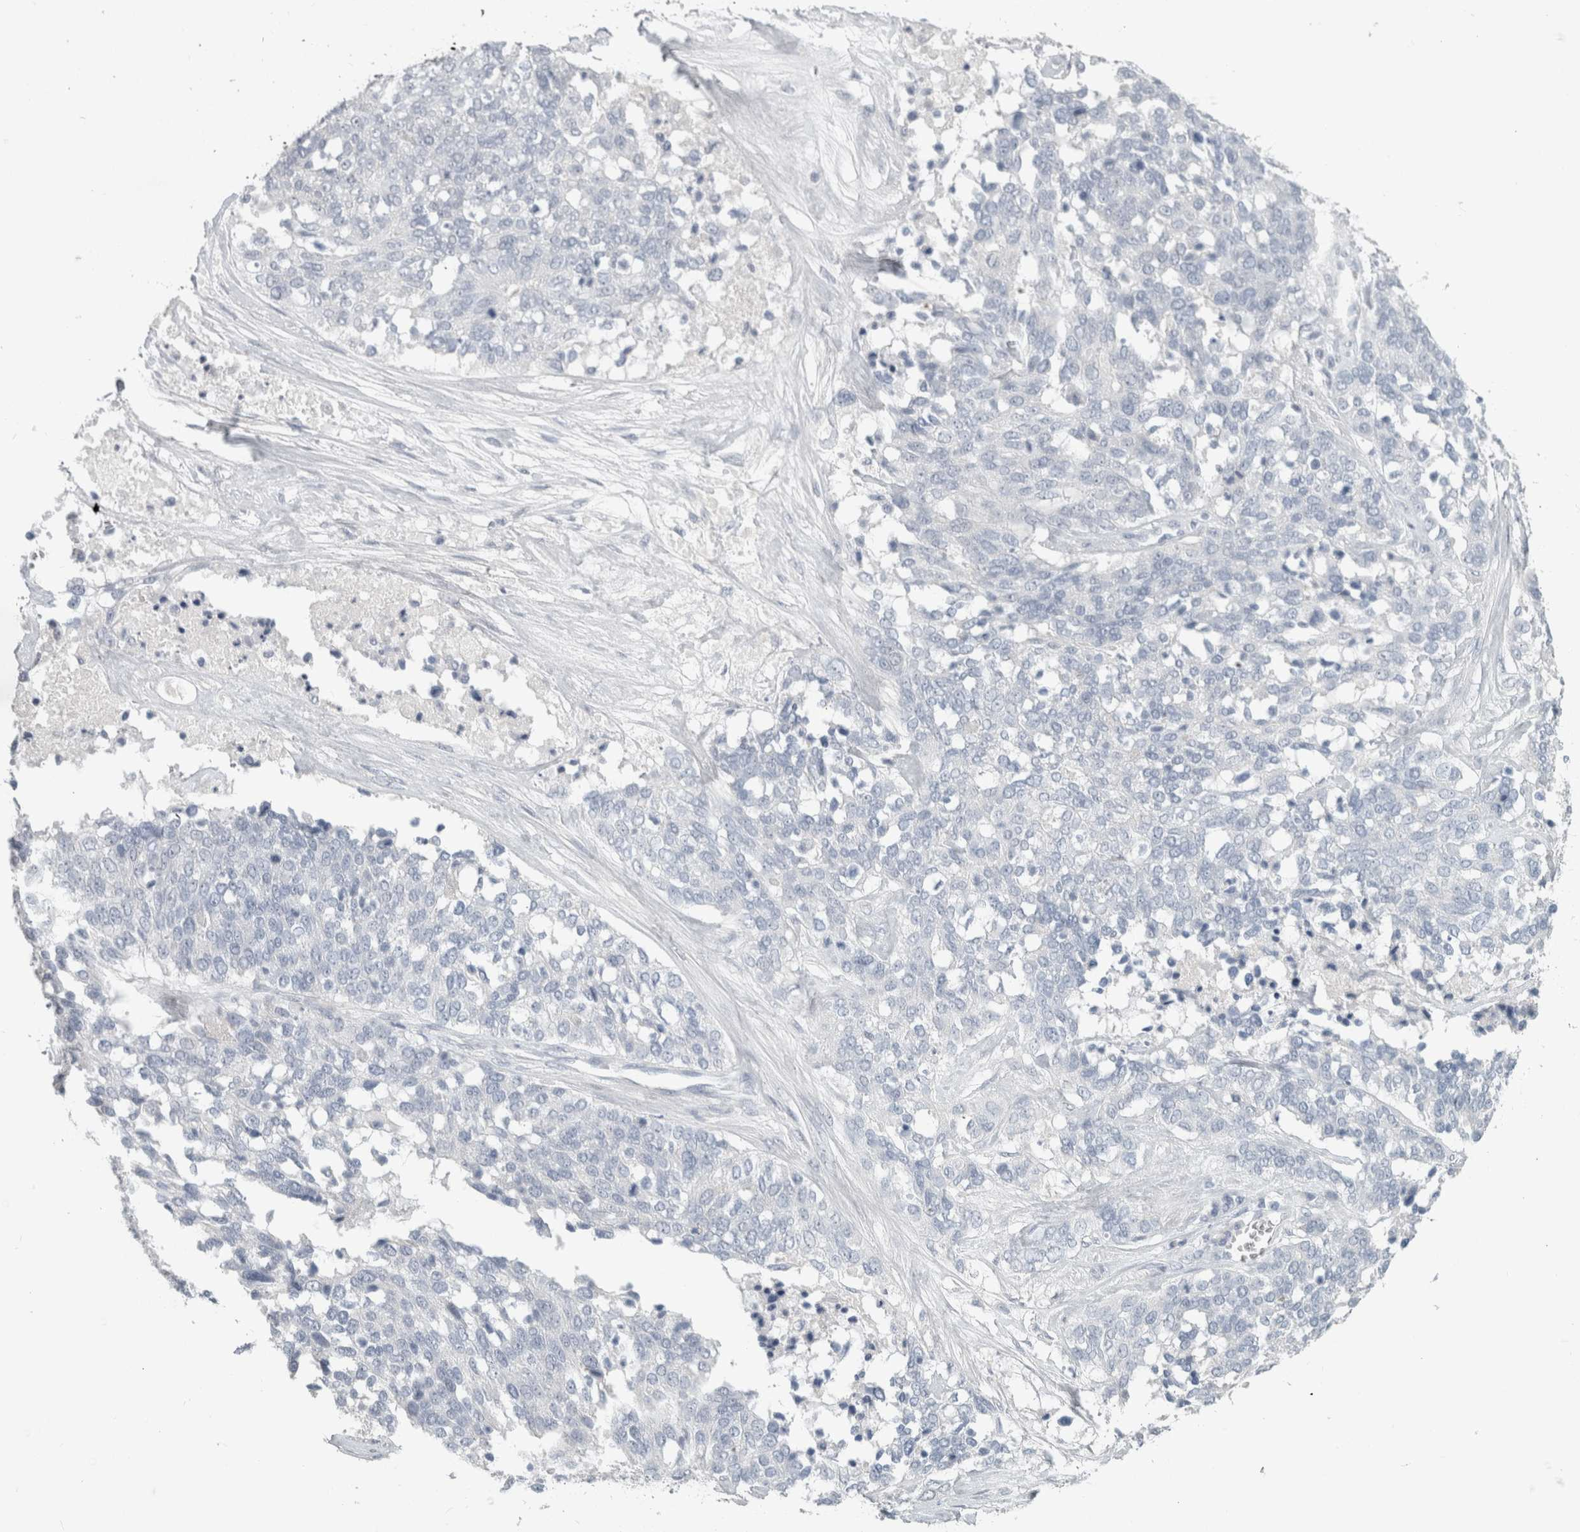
{"staining": {"intensity": "negative", "quantity": "none", "location": "none"}, "tissue": "ovarian cancer", "cell_type": "Tumor cells", "image_type": "cancer", "snomed": [{"axis": "morphology", "description": "Cystadenocarcinoma, serous, NOS"}, {"axis": "topography", "description": "Ovary"}], "caption": "High magnification brightfield microscopy of serous cystadenocarcinoma (ovarian) stained with DAB (brown) and counterstained with hematoxylin (blue): tumor cells show no significant expression. (DAB immunohistochemistry, high magnification).", "gene": "SLC6A1", "patient": {"sex": "female", "age": 44}}